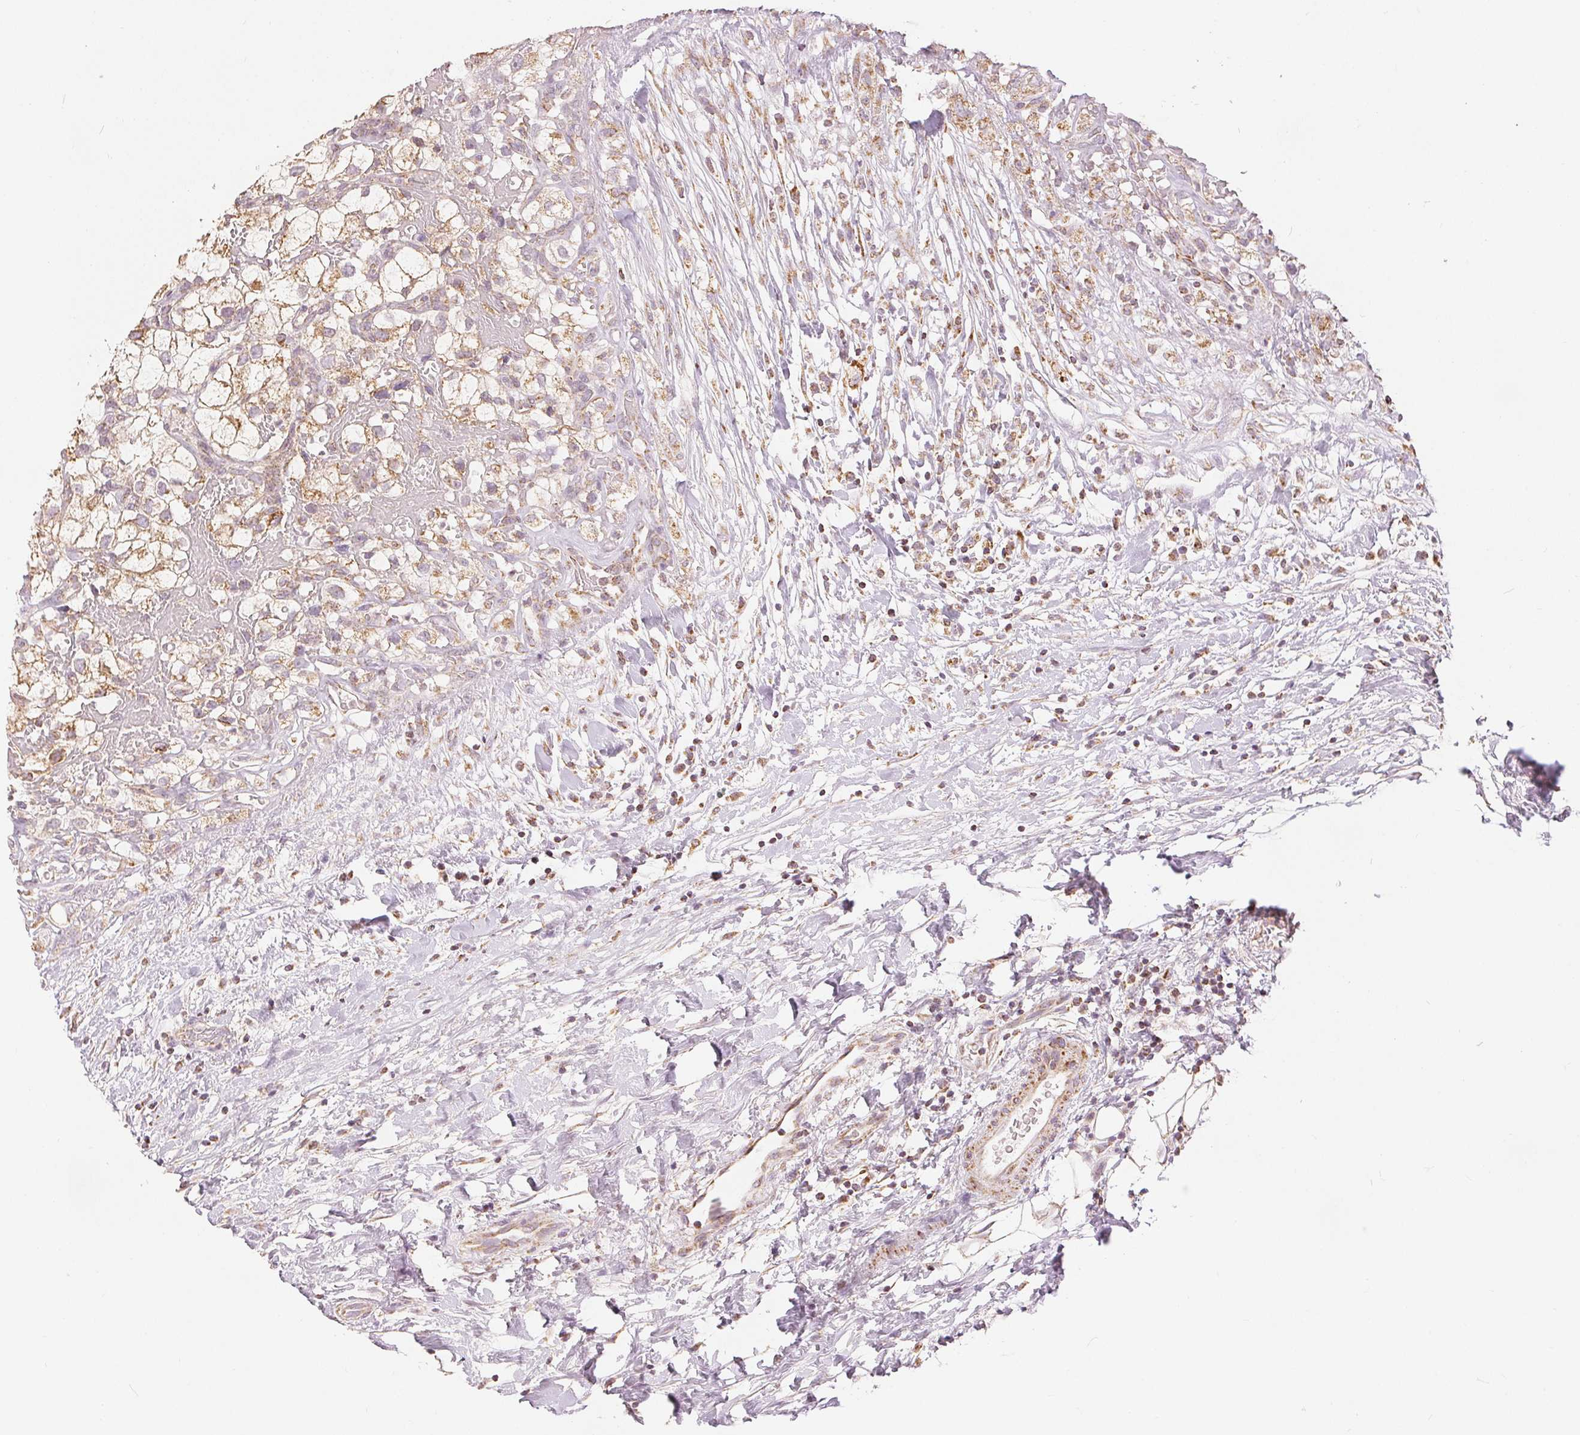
{"staining": {"intensity": "moderate", "quantity": "25%-75%", "location": "cytoplasmic/membranous"}, "tissue": "renal cancer", "cell_type": "Tumor cells", "image_type": "cancer", "snomed": [{"axis": "morphology", "description": "Adenocarcinoma, NOS"}, {"axis": "topography", "description": "Kidney"}], "caption": "Human renal adenocarcinoma stained for a protein (brown) displays moderate cytoplasmic/membranous positive positivity in about 25%-75% of tumor cells.", "gene": "SDHB", "patient": {"sex": "male", "age": 59}}